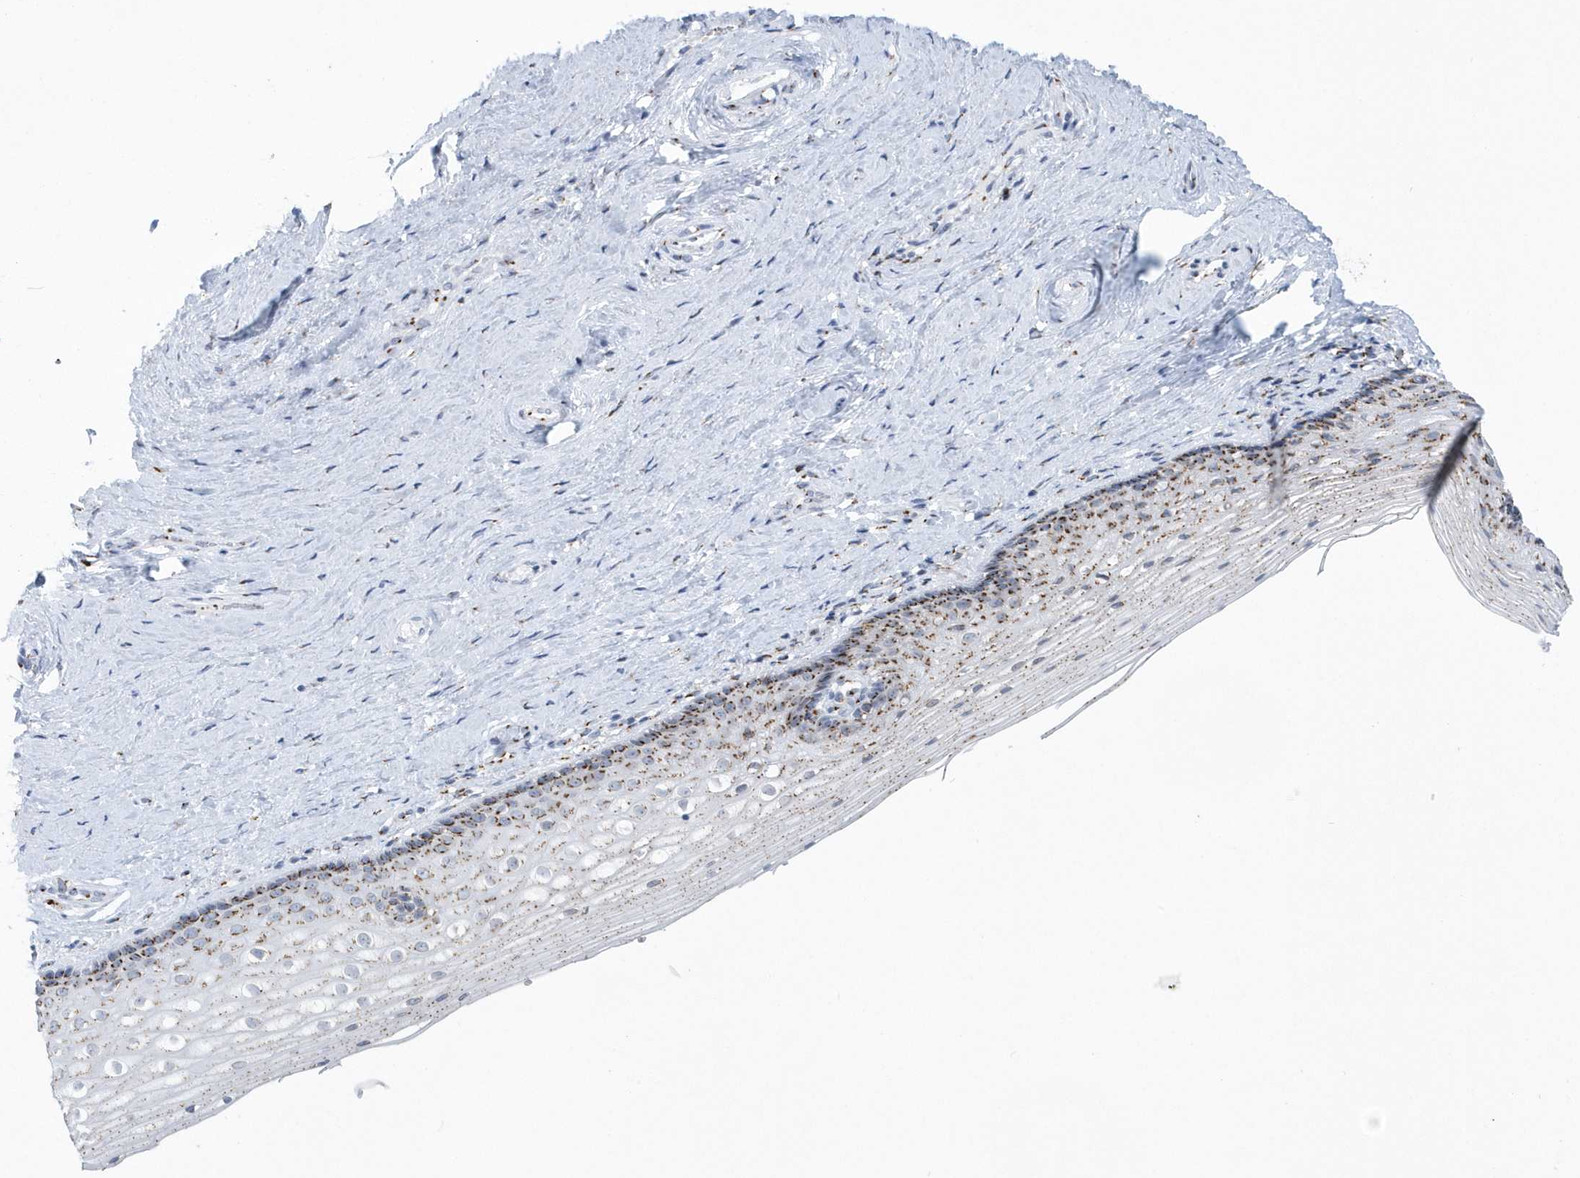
{"staining": {"intensity": "moderate", "quantity": ">75%", "location": "cytoplasmic/membranous"}, "tissue": "vagina", "cell_type": "Squamous epithelial cells", "image_type": "normal", "snomed": [{"axis": "morphology", "description": "Normal tissue, NOS"}, {"axis": "topography", "description": "Vagina"}], "caption": "Immunohistochemical staining of normal human vagina reveals medium levels of moderate cytoplasmic/membranous expression in approximately >75% of squamous epithelial cells.", "gene": "SLX9", "patient": {"sex": "female", "age": 46}}